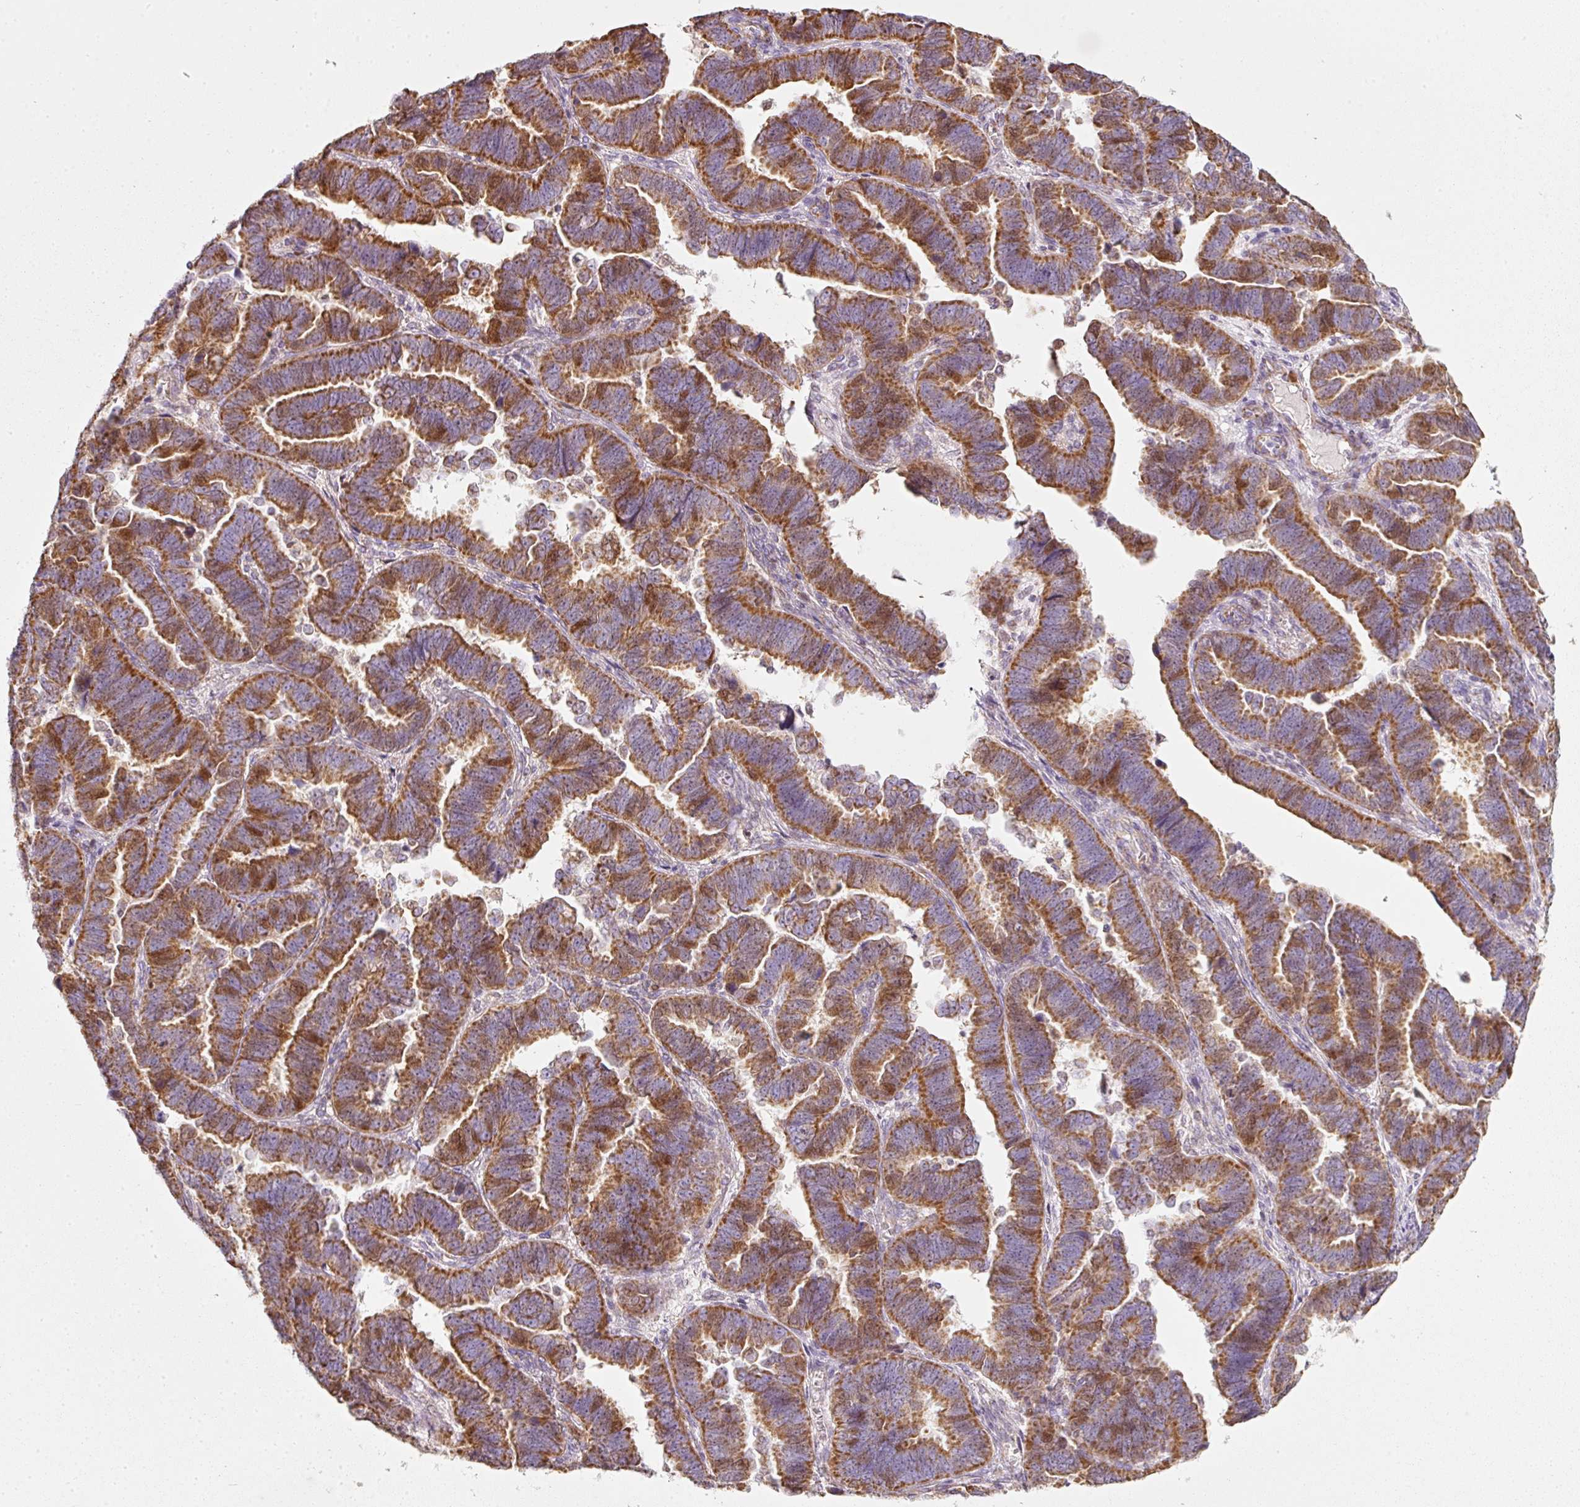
{"staining": {"intensity": "strong", "quantity": ">75%", "location": "cytoplasmic/membranous,nuclear"}, "tissue": "endometrial cancer", "cell_type": "Tumor cells", "image_type": "cancer", "snomed": [{"axis": "morphology", "description": "Adenocarcinoma, NOS"}, {"axis": "topography", "description": "Endometrium"}], "caption": "About >75% of tumor cells in endometrial adenocarcinoma reveal strong cytoplasmic/membranous and nuclear protein positivity as visualized by brown immunohistochemical staining.", "gene": "DUT", "patient": {"sex": "female", "age": 75}}